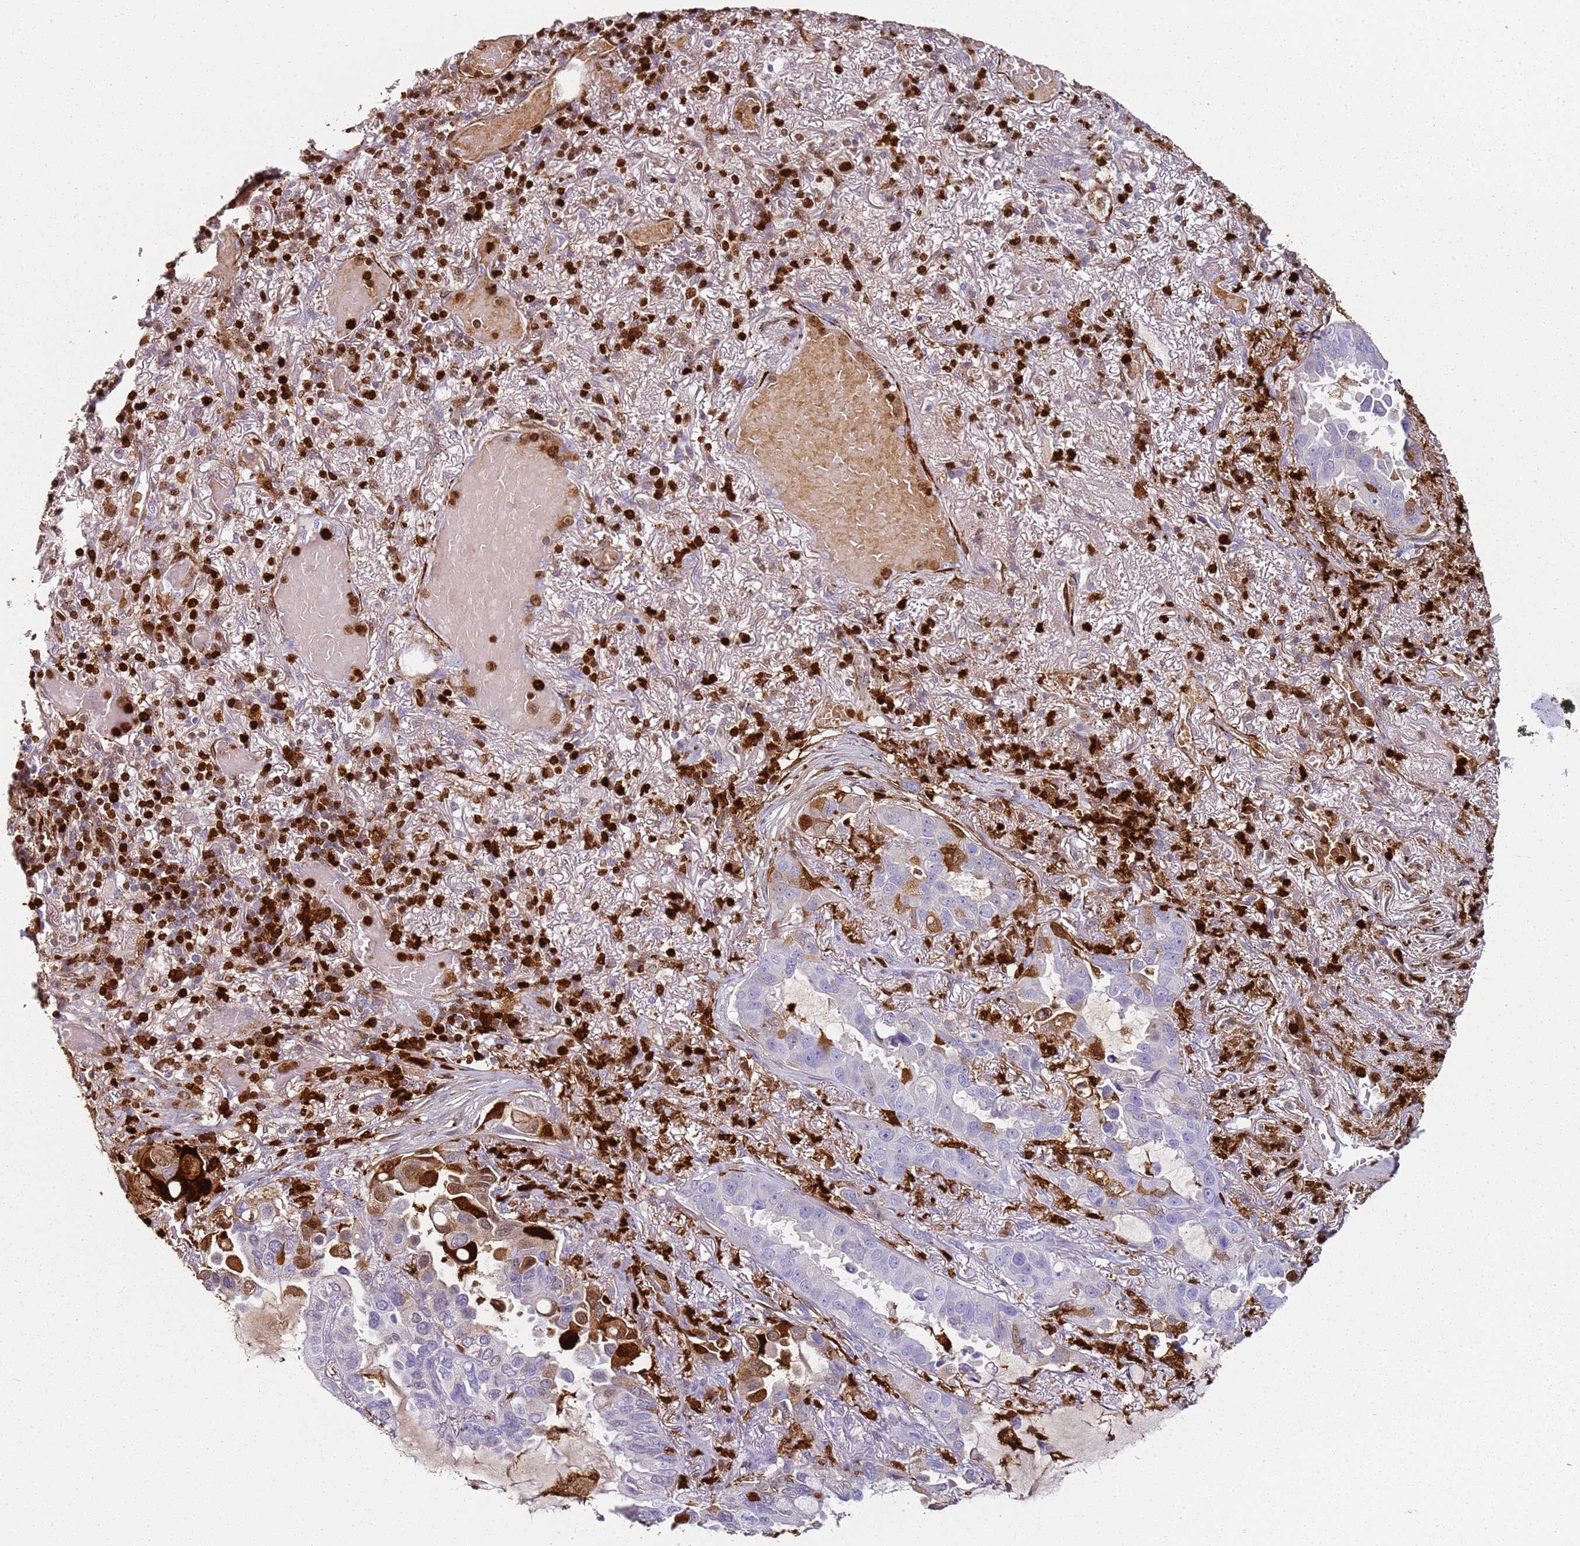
{"staining": {"intensity": "strong", "quantity": "<25%", "location": "cytoplasmic/membranous,nuclear"}, "tissue": "lung cancer", "cell_type": "Tumor cells", "image_type": "cancer", "snomed": [{"axis": "morphology", "description": "Adenocarcinoma, NOS"}, {"axis": "topography", "description": "Lung"}], "caption": "Immunohistochemistry photomicrograph of neoplastic tissue: human lung adenocarcinoma stained using immunohistochemistry exhibits medium levels of strong protein expression localized specifically in the cytoplasmic/membranous and nuclear of tumor cells, appearing as a cytoplasmic/membranous and nuclear brown color.", "gene": "S100A4", "patient": {"sex": "male", "age": 64}}